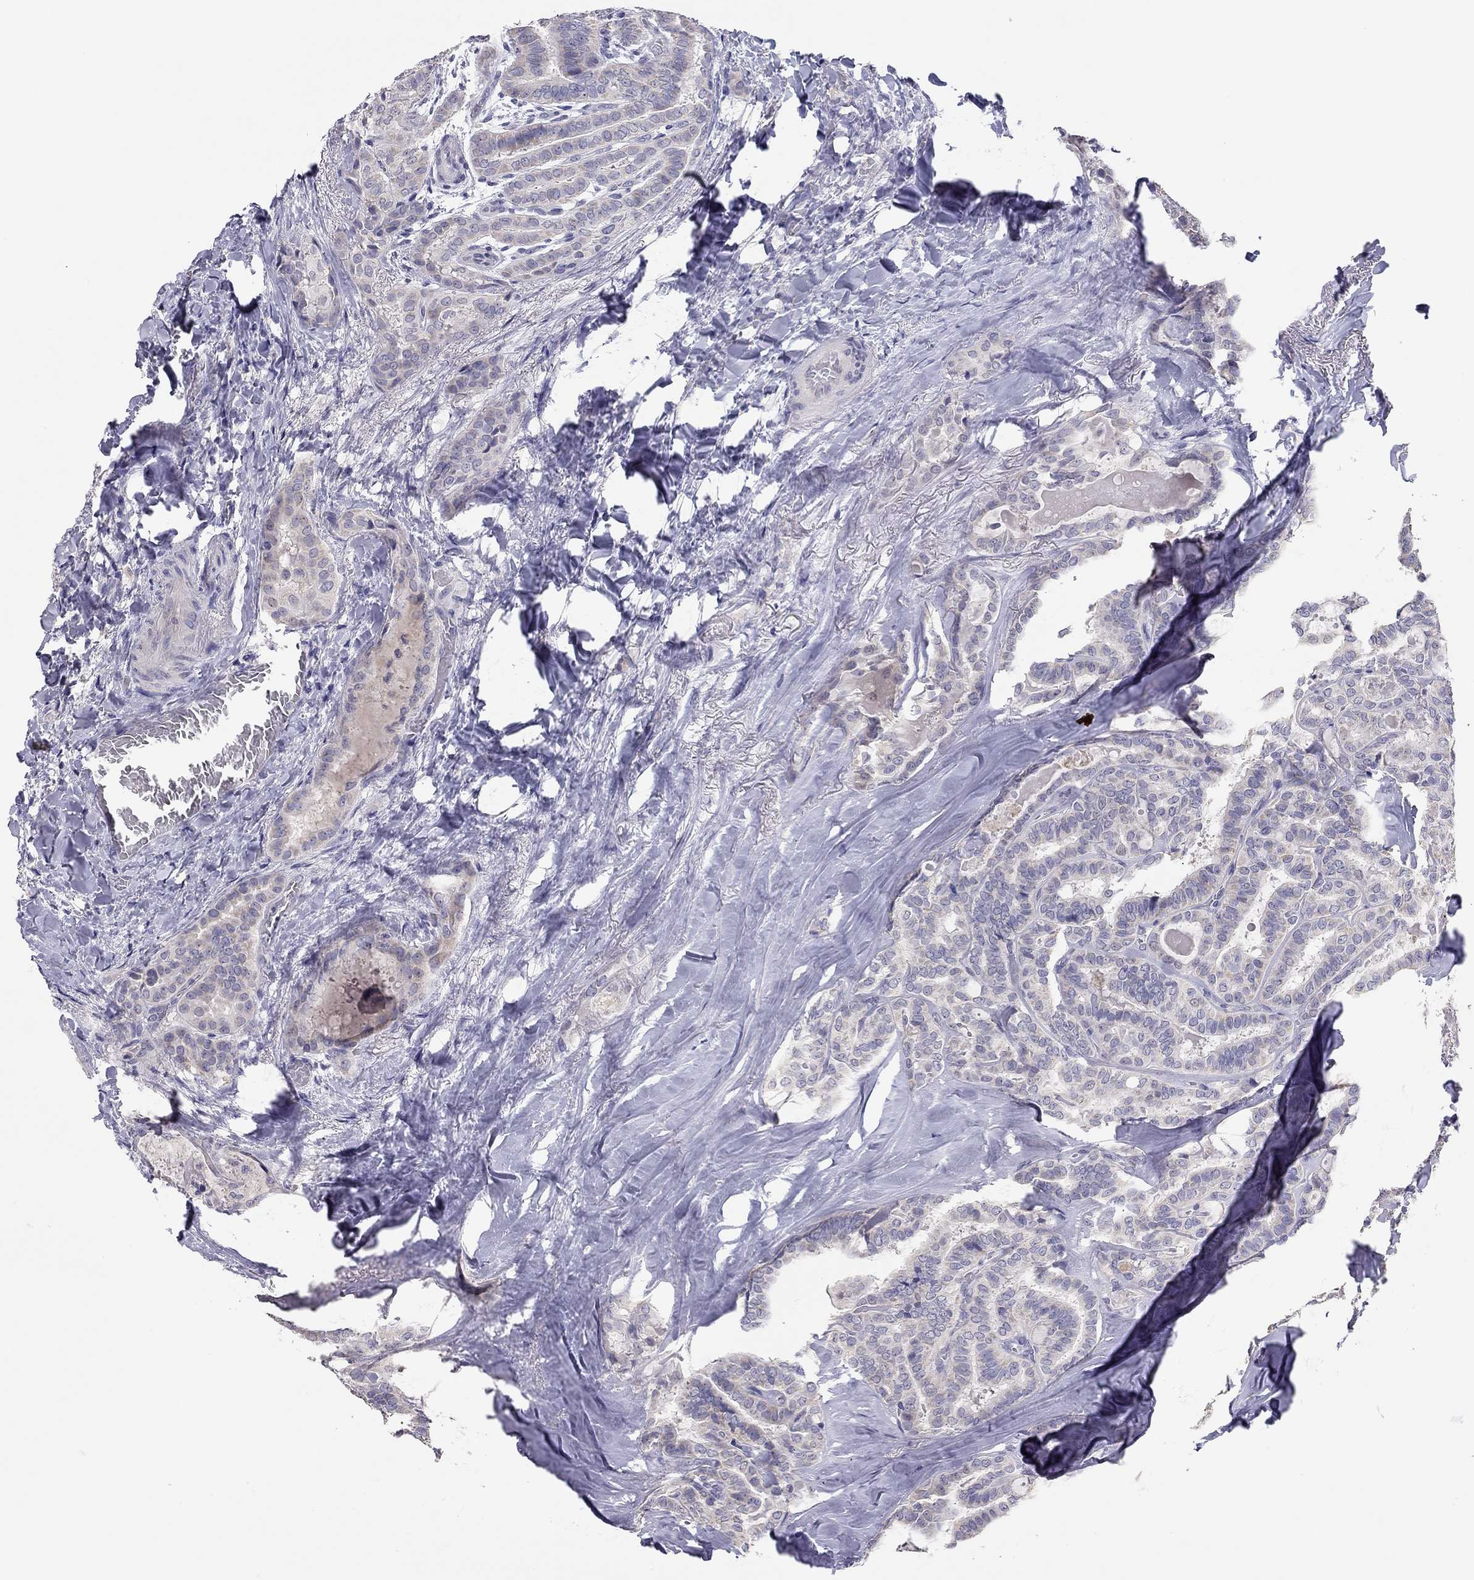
{"staining": {"intensity": "weak", "quantity": ">75%", "location": "cytoplasmic/membranous"}, "tissue": "thyroid cancer", "cell_type": "Tumor cells", "image_type": "cancer", "snomed": [{"axis": "morphology", "description": "Papillary adenocarcinoma, NOS"}, {"axis": "topography", "description": "Thyroid gland"}], "caption": "Thyroid cancer tissue shows weak cytoplasmic/membranous expression in about >75% of tumor cells The staining was performed using DAB to visualize the protein expression in brown, while the nuclei were stained in blue with hematoxylin (Magnification: 20x).", "gene": "SCARB1", "patient": {"sex": "female", "age": 39}}